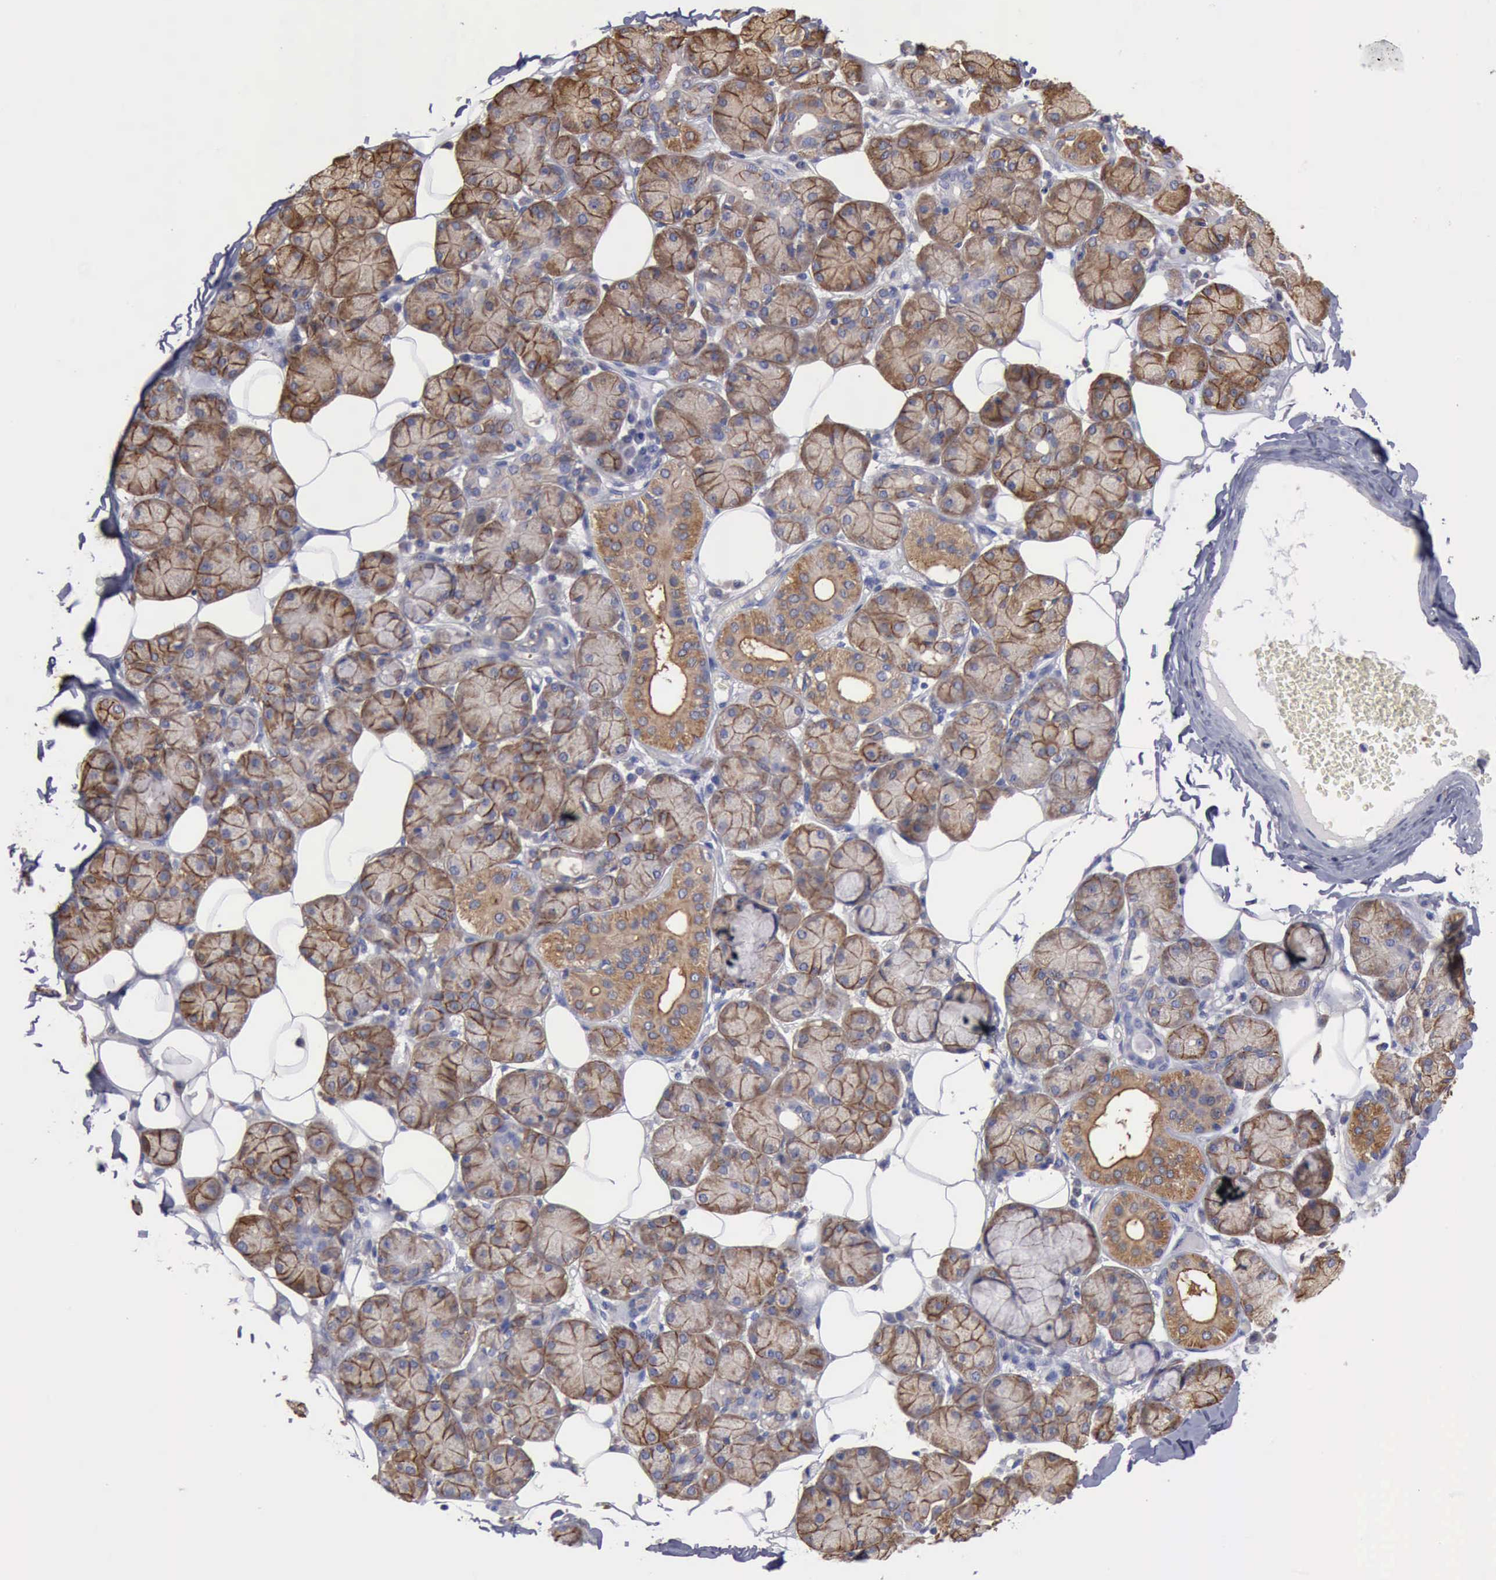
{"staining": {"intensity": "moderate", "quantity": ">75%", "location": "cytoplasmic/membranous"}, "tissue": "salivary gland", "cell_type": "Glandular cells", "image_type": "normal", "snomed": [{"axis": "morphology", "description": "Normal tissue, NOS"}, {"axis": "topography", "description": "Salivary gland"}], "caption": "IHC staining of normal salivary gland, which shows medium levels of moderate cytoplasmic/membranous expression in about >75% of glandular cells indicating moderate cytoplasmic/membranous protein expression. The staining was performed using DAB (brown) for protein detection and nuclei were counterstained in hematoxylin (blue).", "gene": "PTGS2", "patient": {"sex": "male", "age": 54}}